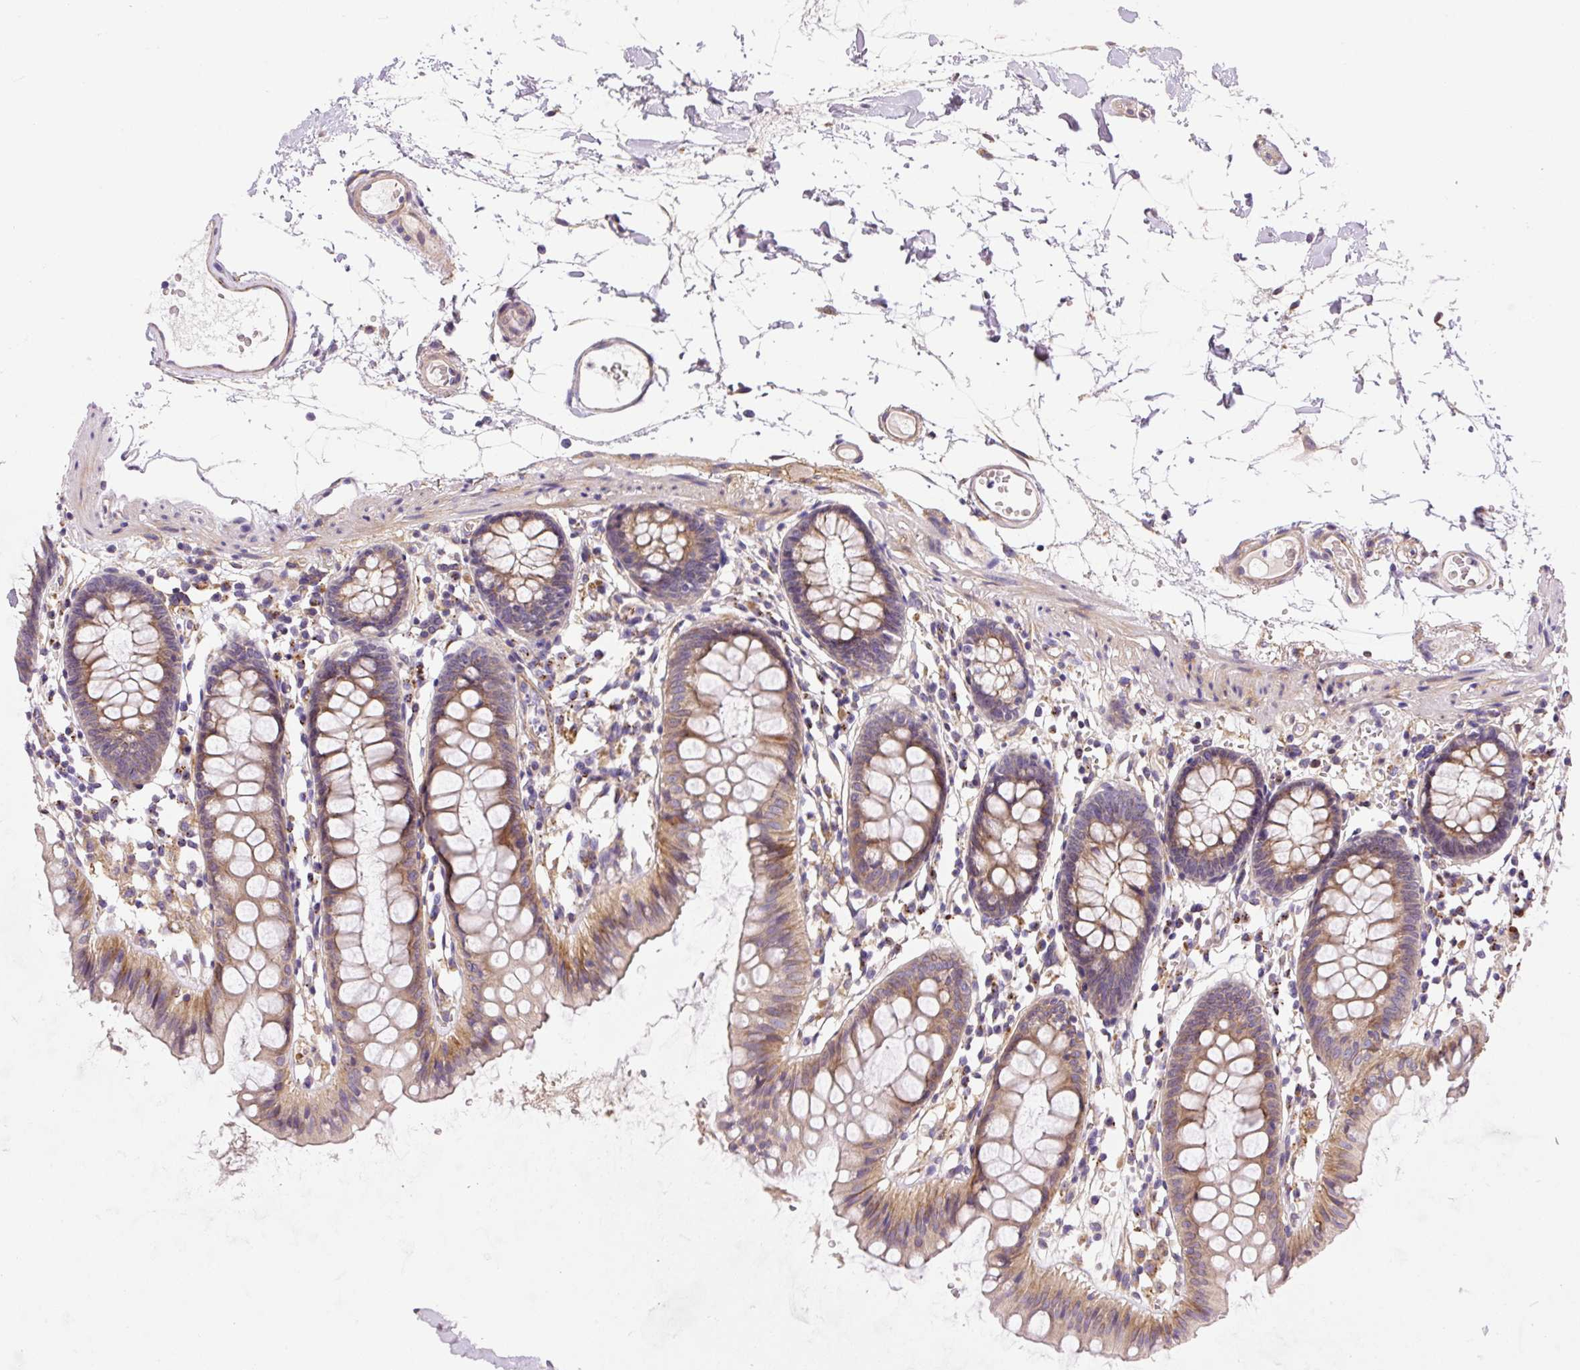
{"staining": {"intensity": "moderate", "quantity": ">75%", "location": "cytoplasmic/membranous"}, "tissue": "colon", "cell_type": "Endothelial cells", "image_type": "normal", "snomed": [{"axis": "morphology", "description": "Normal tissue, NOS"}, {"axis": "topography", "description": "Colon"}], "caption": "Protein staining of benign colon demonstrates moderate cytoplasmic/membranous staining in about >75% of endothelial cells. The staining is performed using DAB (3,3'-diaminobenzidine) brown chromogen to label protein expression. The nuclei are counter-stained blue using hematoxylin.", "gene": "RNF170", "patient": {"sex": "female", "age": 84}}